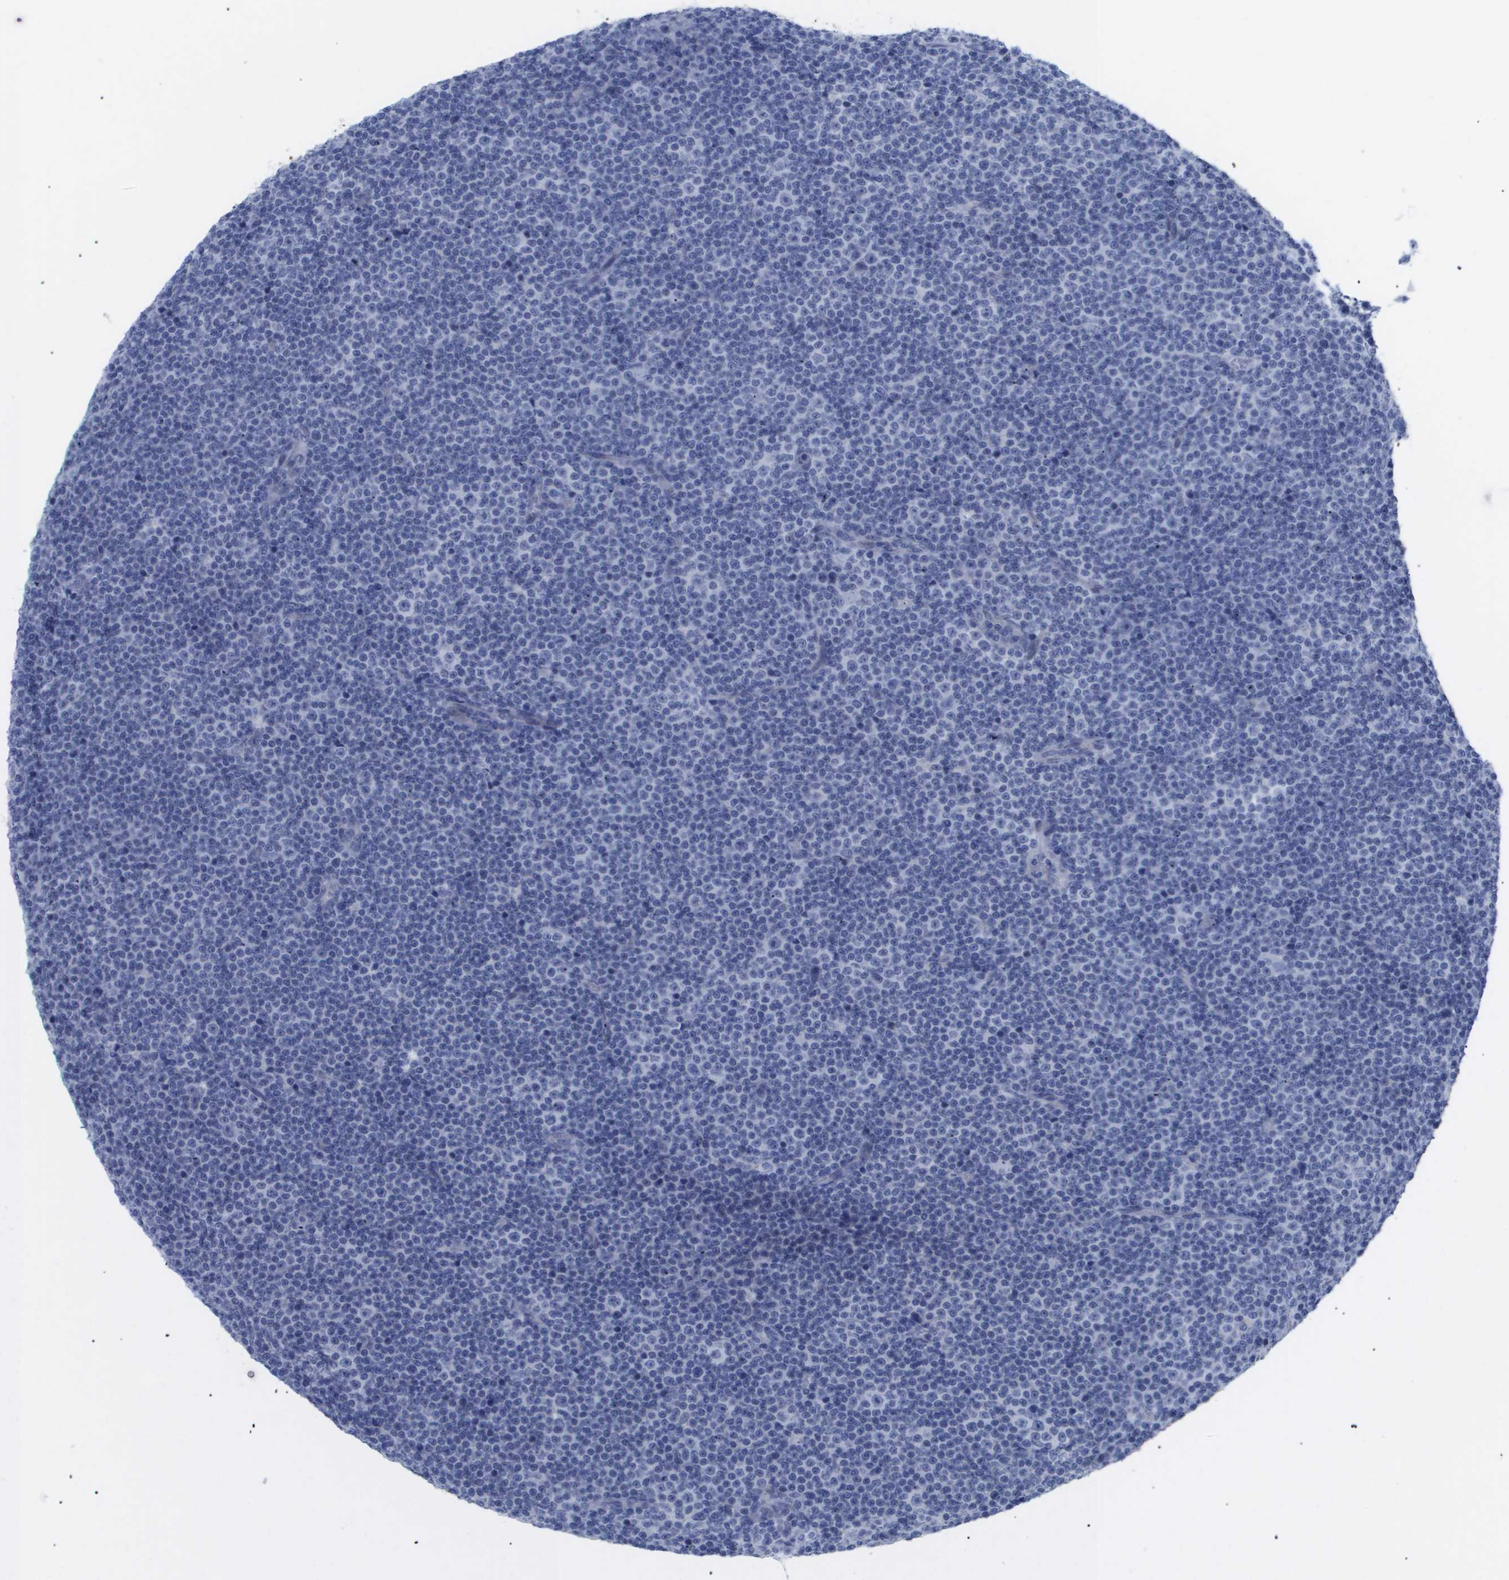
{"staining": {"intensity": "negative", "quantity": "none", "location": "none"}, "tissue": "lymphoma", "cell_type": "Tumor cells", "image_type": "cancer", "snomed": [{"axis": "morphology", "description": "Malignant lymphoma, non-Hodgkin's type, Low grade"}, {"axis": "topography", "description": "Lymph node"}], "caption": "This photomicrograph is of malignant lymphoma, non-Hodgkin's type (low-grade) stained with immunohistochemistry to label a protein in brown with the nuclei are counter-stained blue. There is no positivity in tumor cells.", "gene": "CAV3", "patient": {"sex": "female", "age": 67}}